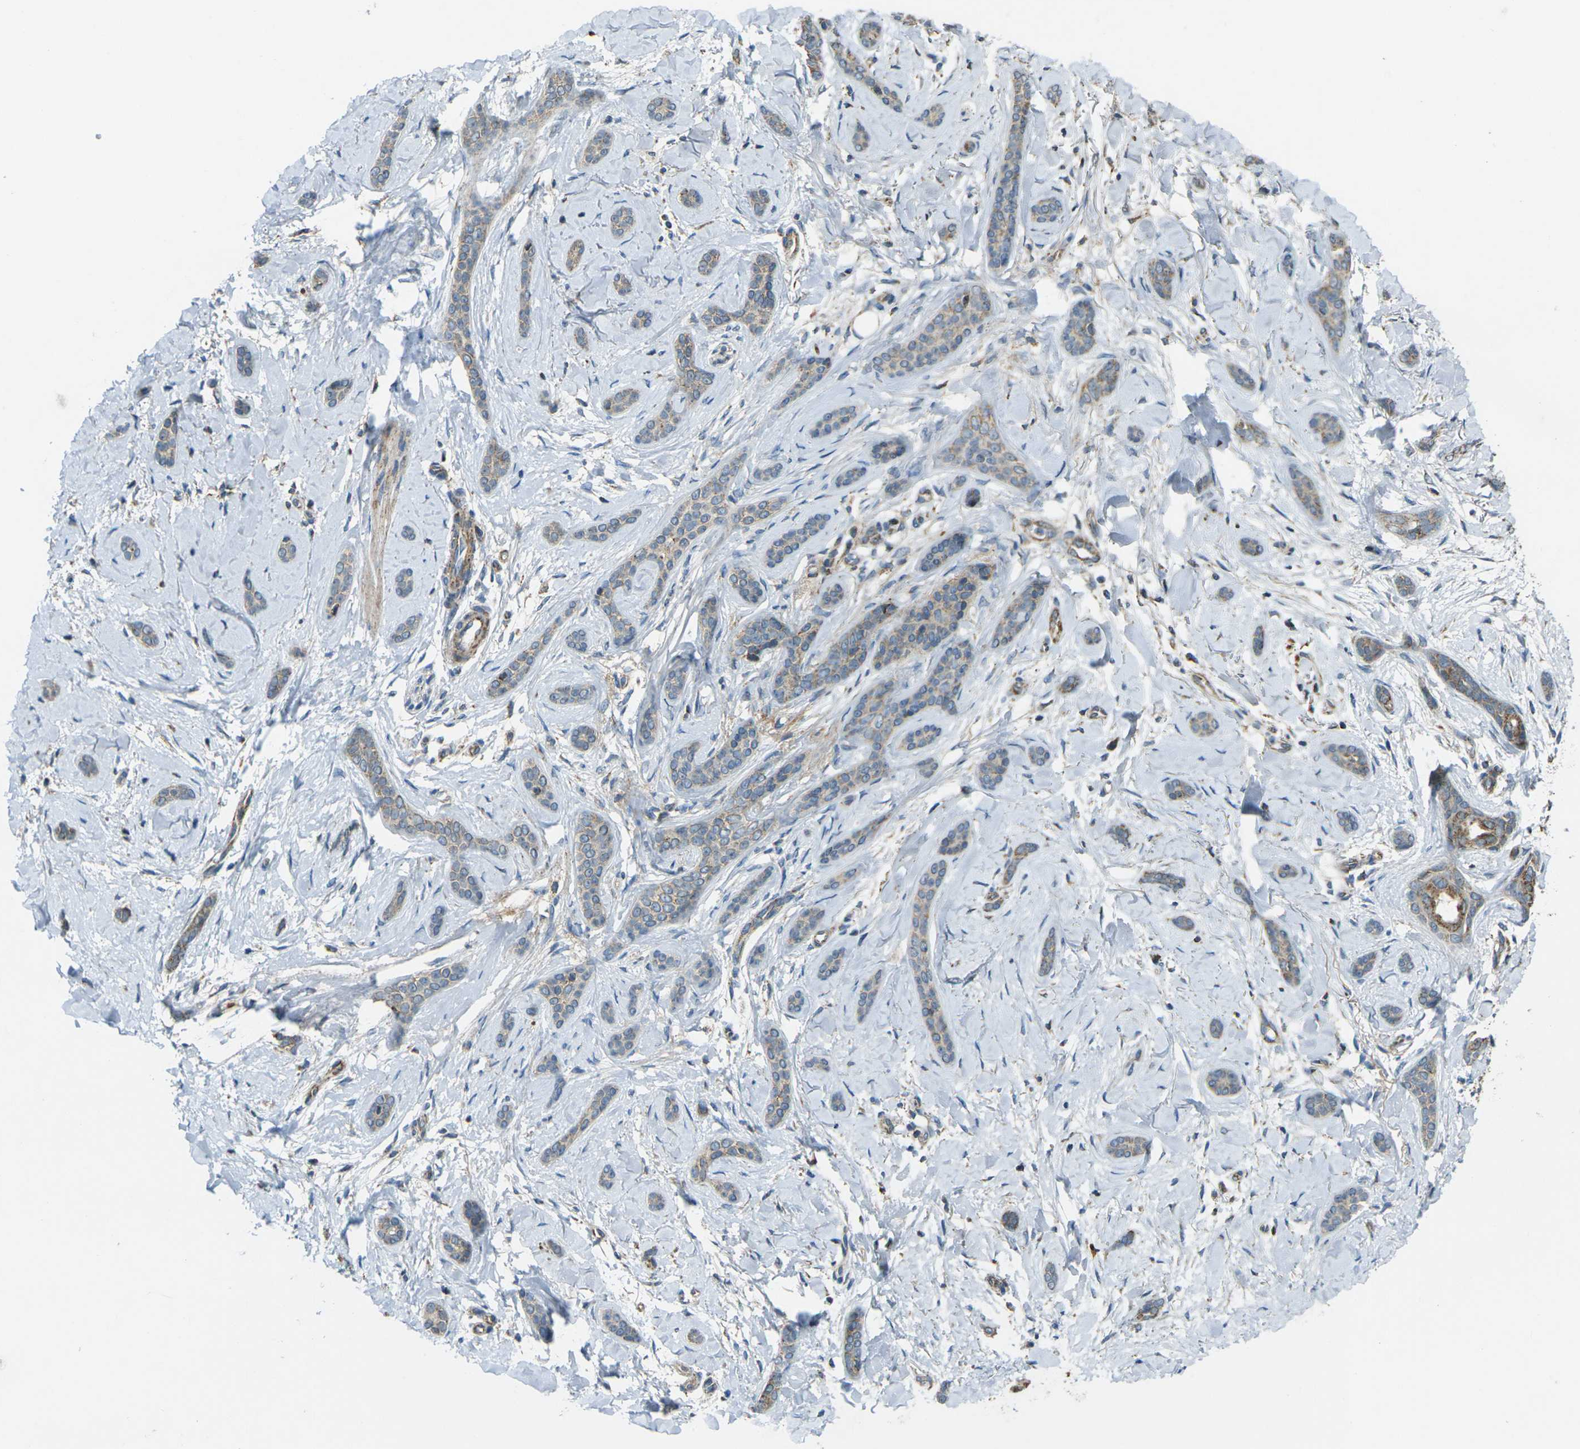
{"staining": {"intensity": "weak", "quantity": ">75%", "location": "cytoplasmic/membranous"}, "tissue": "skin cancer", "cell_type": "Tumor cells", "image_type": "cancer", "snomed": [{"axis": "morphology", "description": "Basal cell carcinoma"}, {"axis": "morphology", "description": "Adnexal tumor, benign"}, {"axis": "topography", "description": "Skin"}], "caption": "Brown immunohistochemical staining in human skin cancer (basal cell carcinoma) exhibits weak cytoplasmic/membranous expression in approximately >75% of tumor cells.", "gene": "IGF1R", "patient": {"sex": "female", "age": 42}}